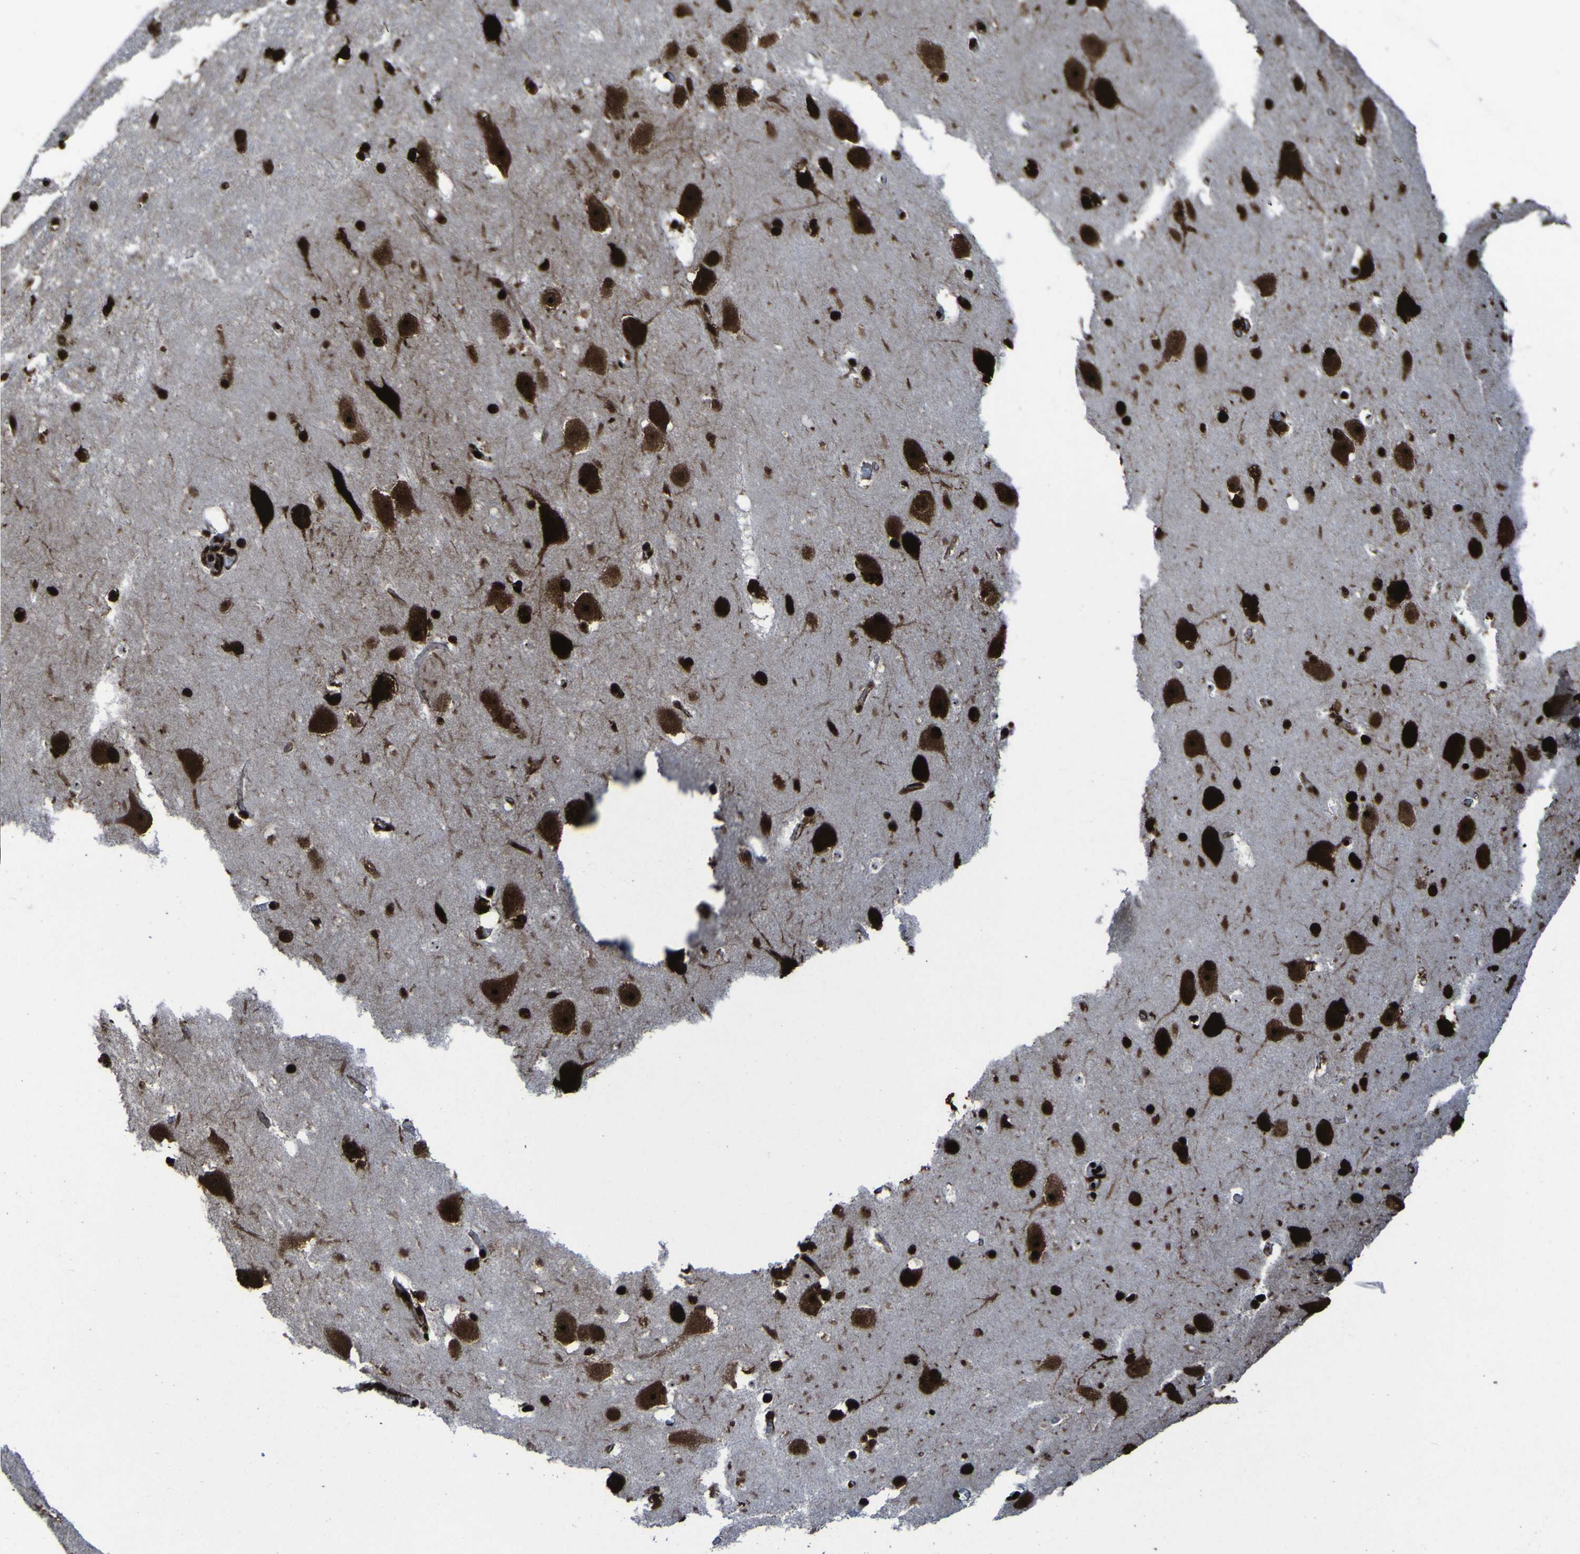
{"staining": {"intensity": "strong", "quantity": ">75%", "location": "nuclear"}, "tissue": "hippocampus", "cell_type": "Glial cells", "image_type": "normal", "snomed": [{"axis": "morphology", "description": "Normal tissue, NOS"}, {"axis": "topography", "description": "Hippocampus"}], "caption": "The image exhibits immunohistochemical staining of unremarkable hippocampus. There is strong nuclear staining is identified in about >75% of glial cells.", "gene": "NPM1", "patient": {"sex": "male", "age": 45}}